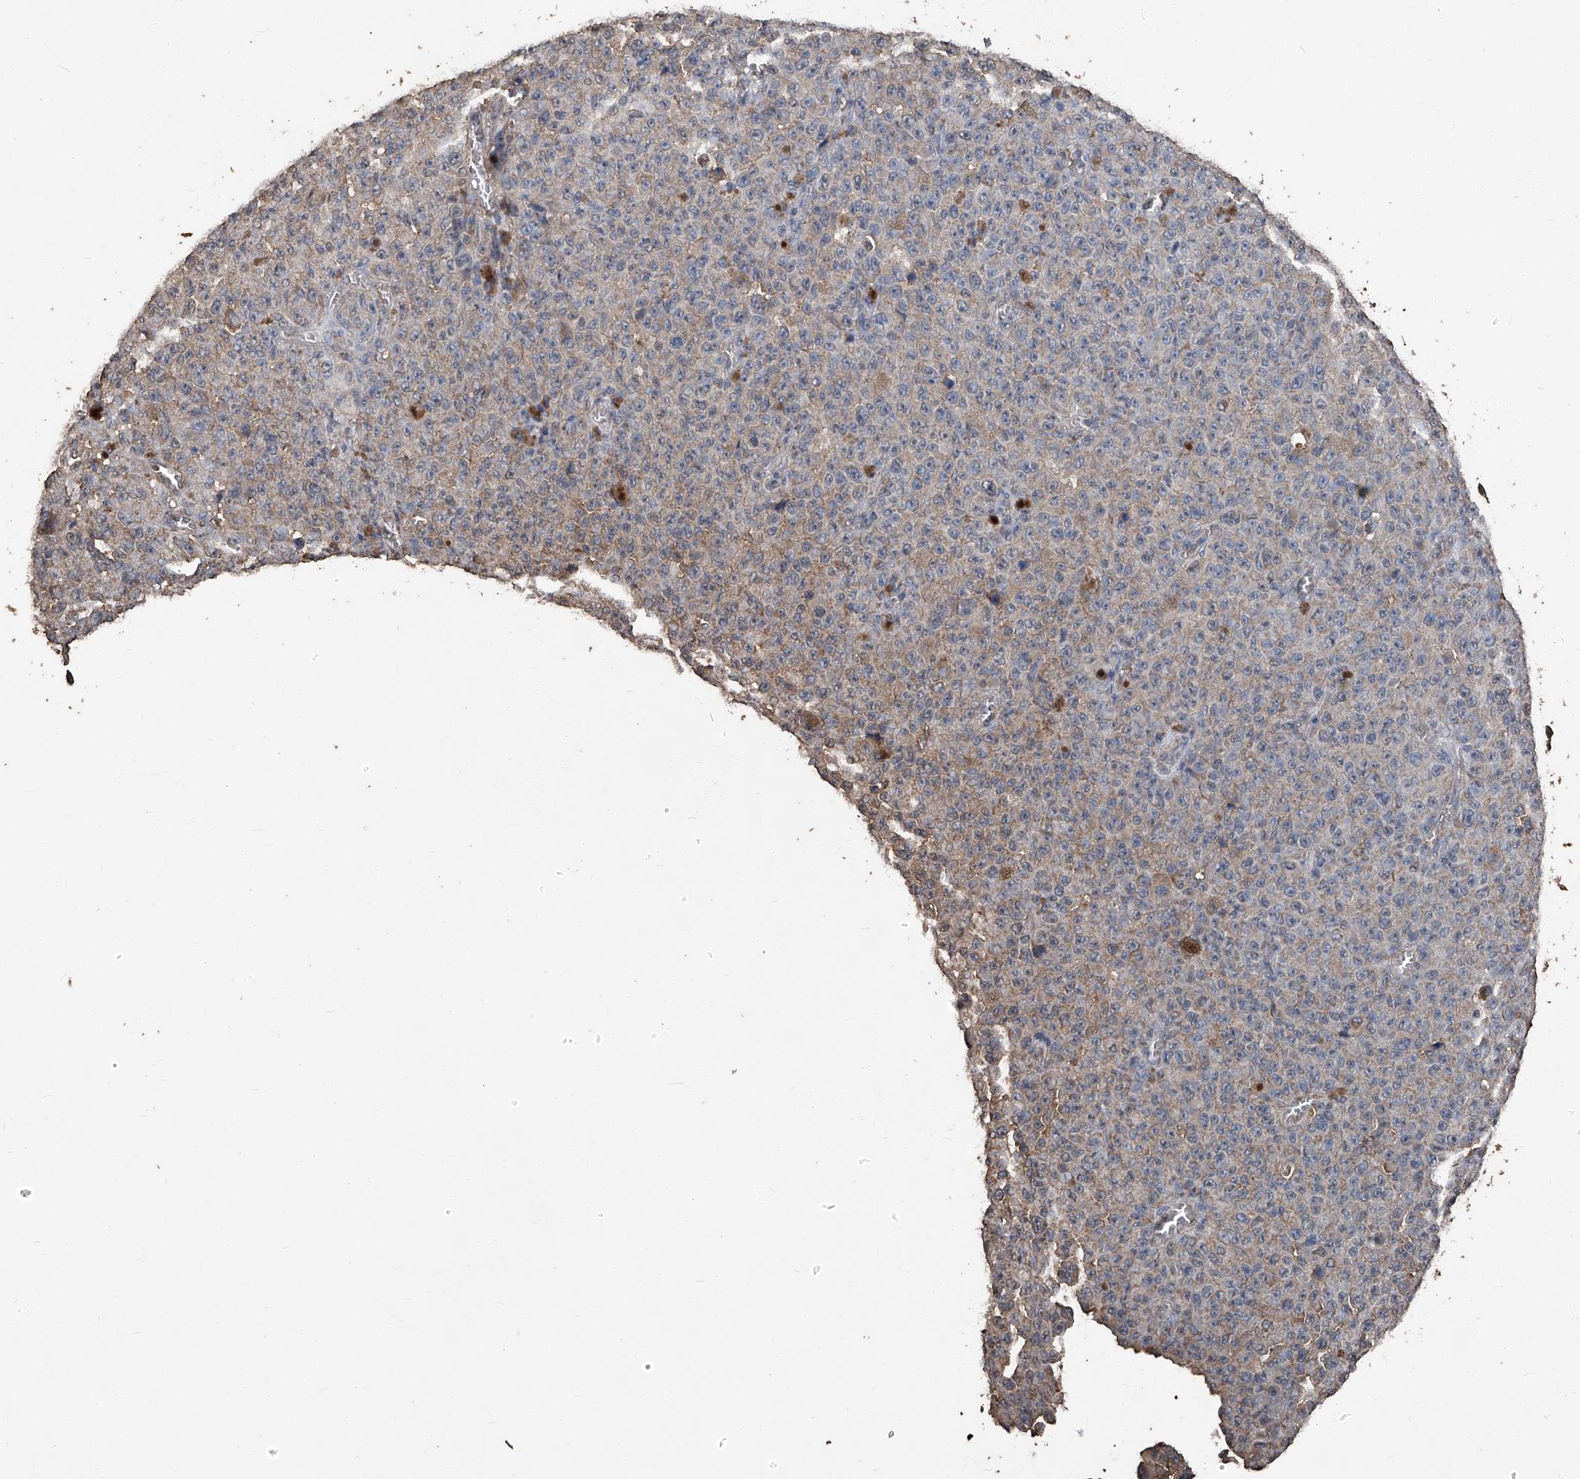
{"staining": {"intensity": "weak", "quantity": "25%-75%", "location": "cytoplasmic/membranous"}, "tissue": "melanoma", "cell_type": "Tumor cells", "image_type": "cancer", "snomed": [{"axis": "morphology", "description": "Malignant melanoma, NOS"}, {"axis": "topography", "description": "Skin"}], "caption": "DAB (3,3'-diaminobenzidine) immunohistochemical staining of human malignant melanoma exhibits weak cytoplasmic/membranous protein positivity in about 25%-75% of tumor cells. (DAB (3,3'-diaminobenzidine) = brown stain, brightfield microscopy at high magnification).", "gene": "STARD7", "patient": {"sex": "female", "age": 82}}